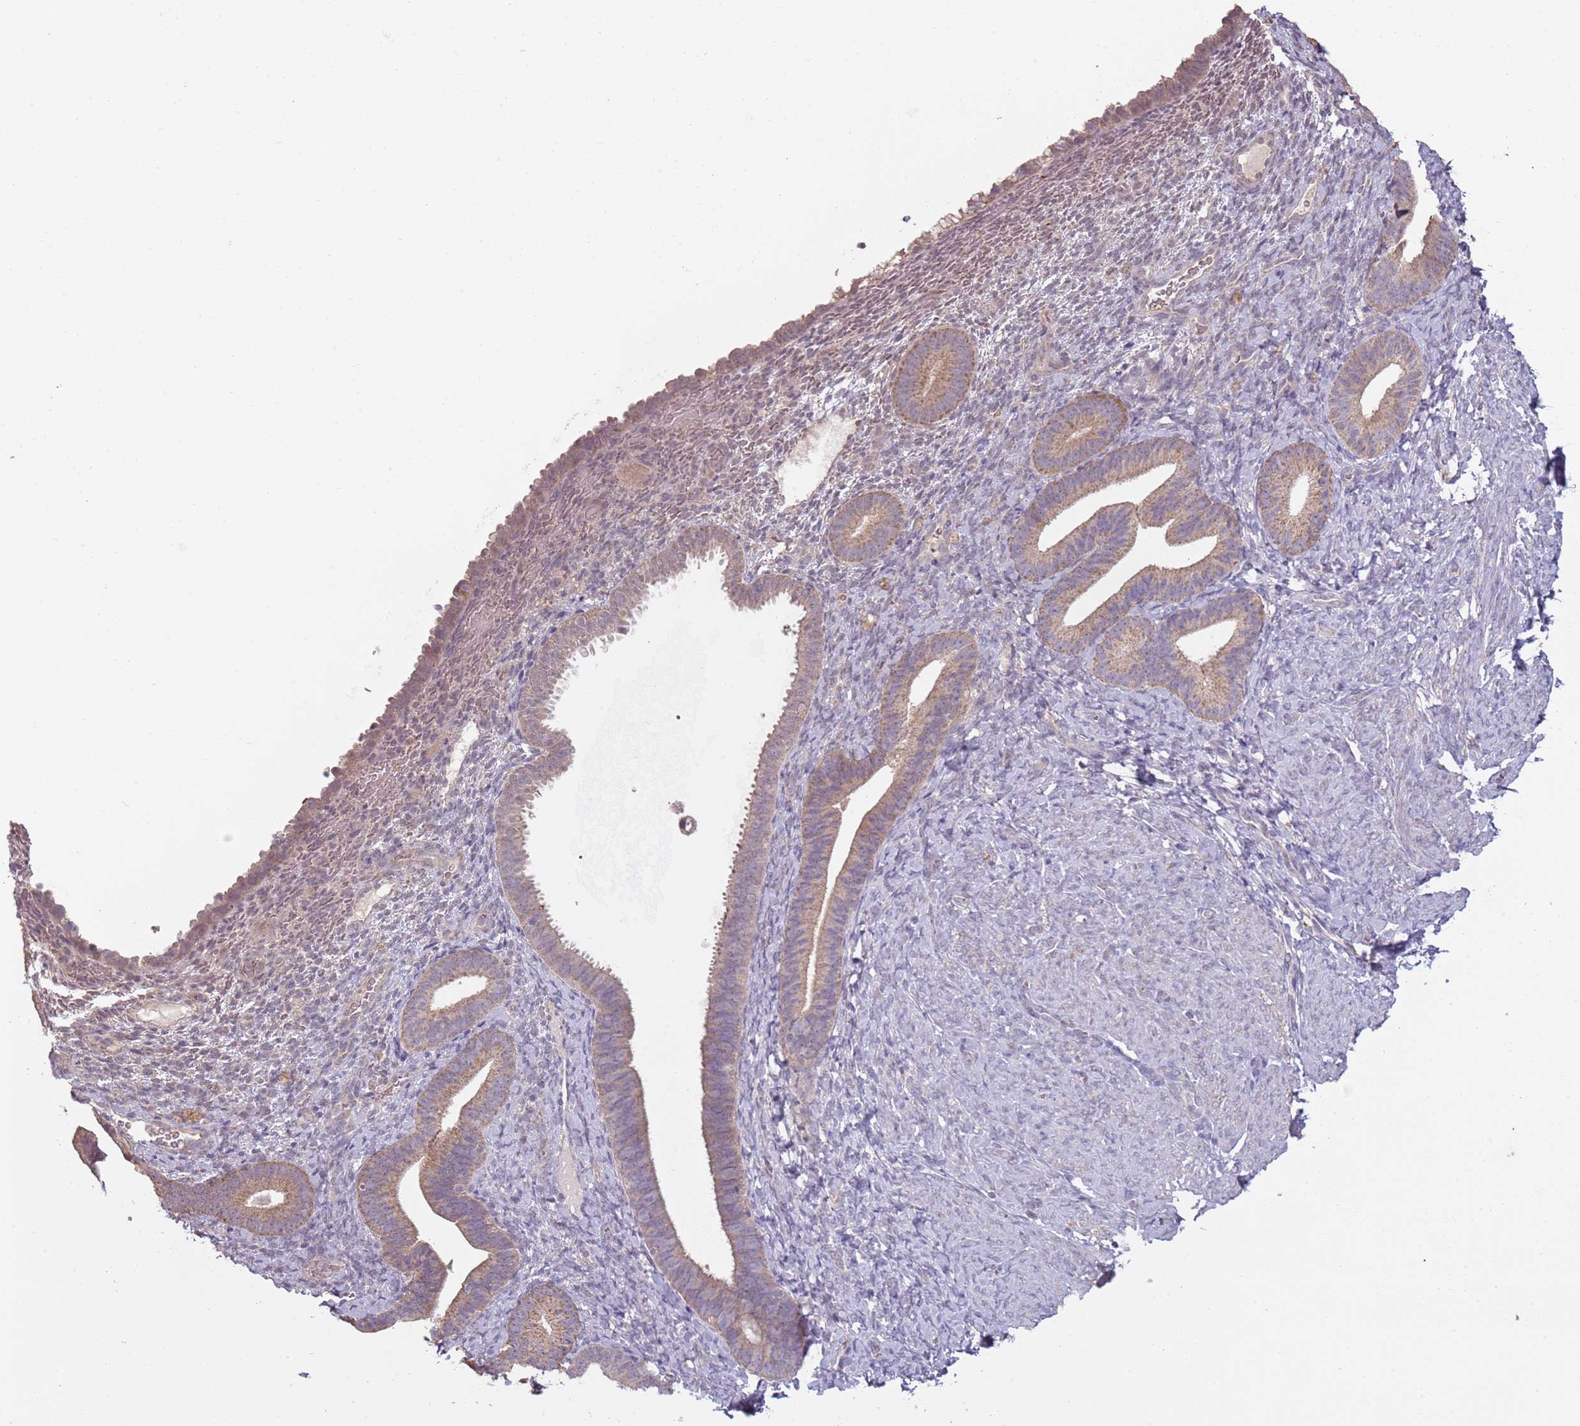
{"staining": {"intensity": "weak", "quantity": "<25%", "location": "cytoplasmic/membranous"}, "tissue": "endometrium", "cell_type": "Cells in endometrial stroma", "image_type": "normal", "snomed": [{"axis": "morphology", "description": "Normal tissue, NOS"}, {"axis": "topography", "description": "Endometrium"}], "caption": "Immunohistochemical staining of unremarkable human endometrium reveals no significant expression in cells in endometrial stroma. Brightfield microscopy of immunohistochemistry (IHC) stained with DAB (brown) and hematoxylin (blue), captured at high magnification.", "gene": "TEKT4", "patient": {"sex": "female", "age": 65}}